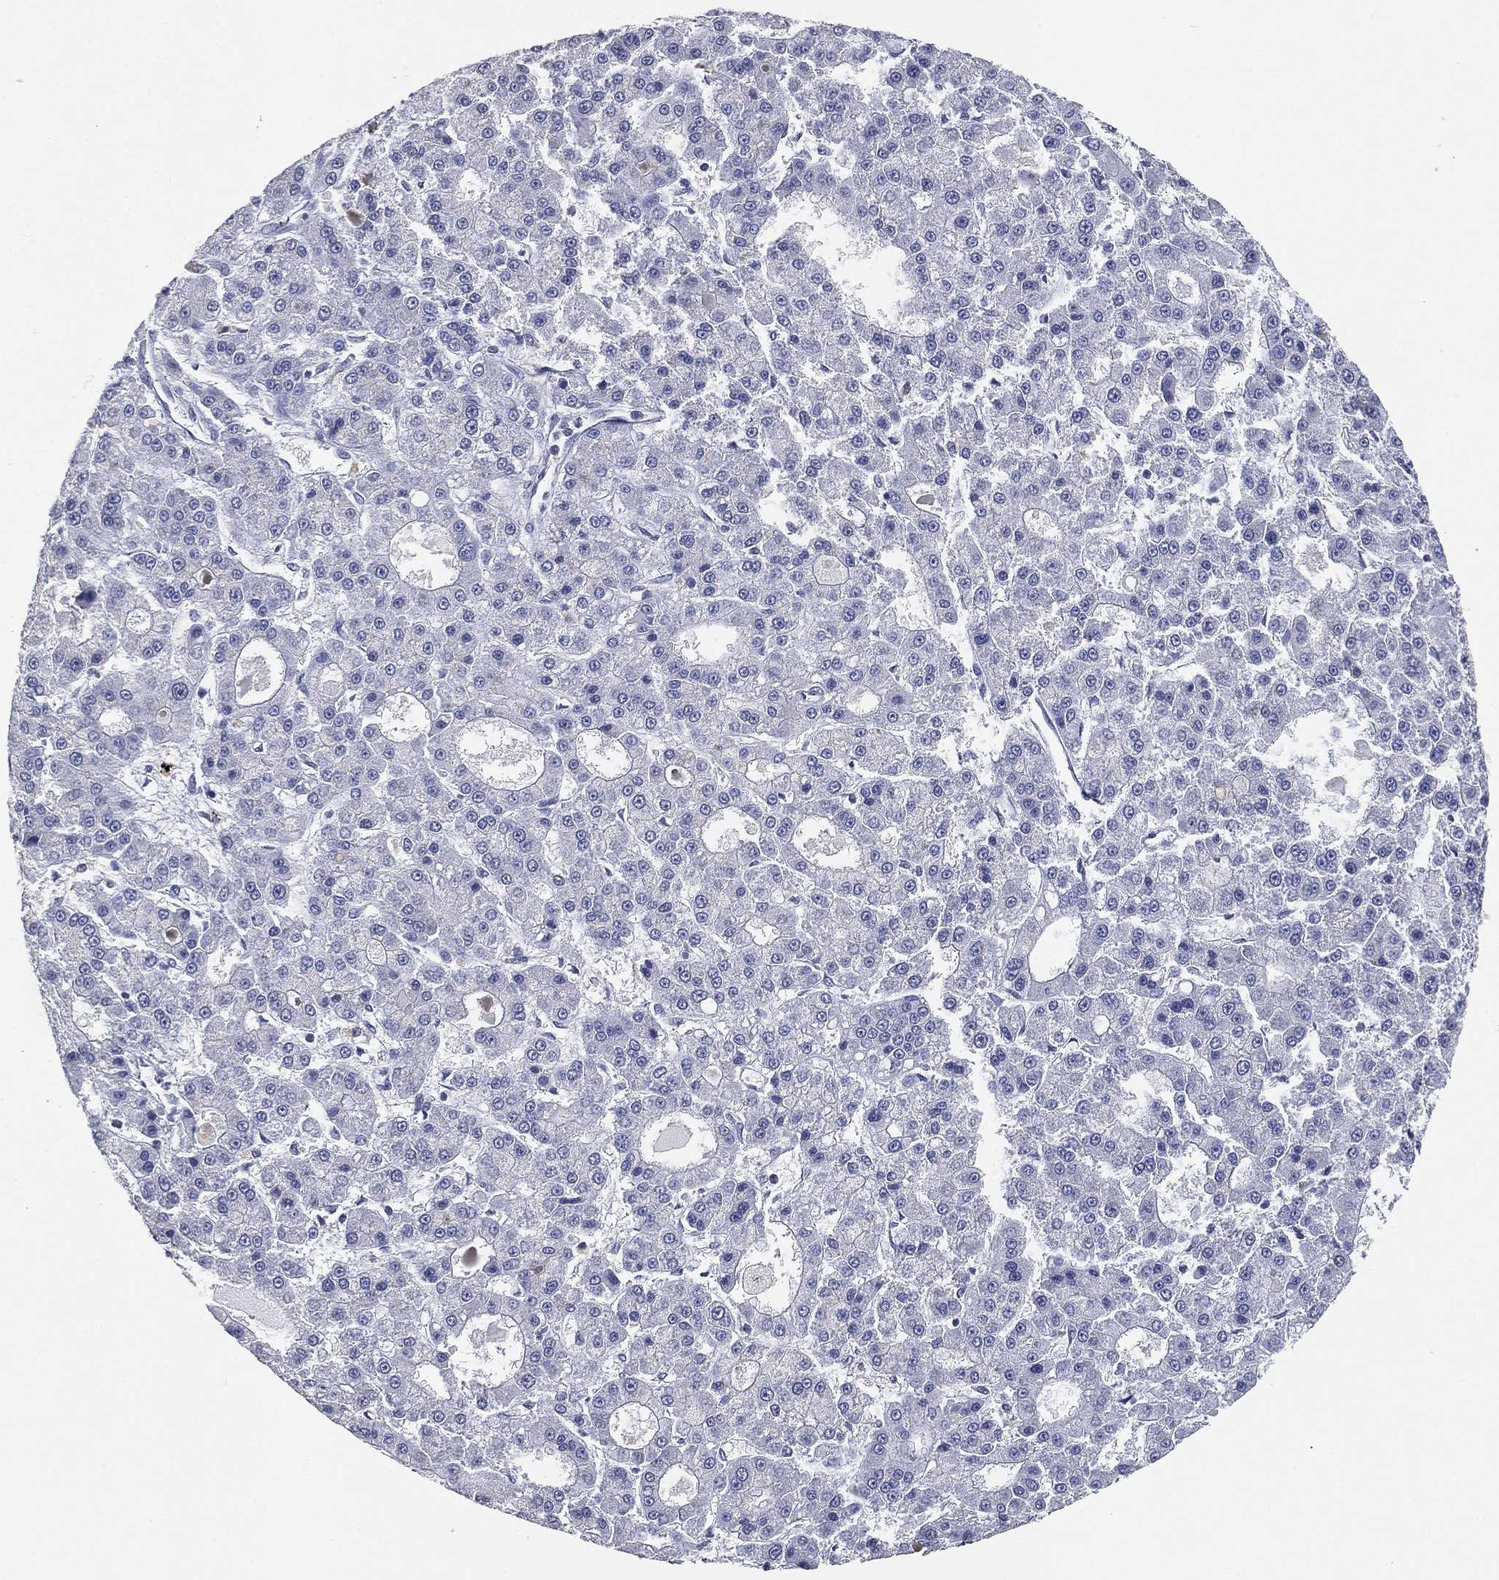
{"staining": {"intensity": "negative", "quantity": "none", "location": "none"}, "tissue": "liver cancer", "cell_type": "Tumor cells", "image_type": "cancer", "snomed": [{"axis": "morphology", "description": "Carcinoma, Hepatocellular, NOS"}, {"axis": "topography", "description": "Liver"}], "caption": "DAB immunohistochemical staining of human hepatocellular carcinoma (liver) exhibits no significant positivity in tumor cells.", "gene": "TICAM1", "patient": {"sex": "male", "age": 70}}